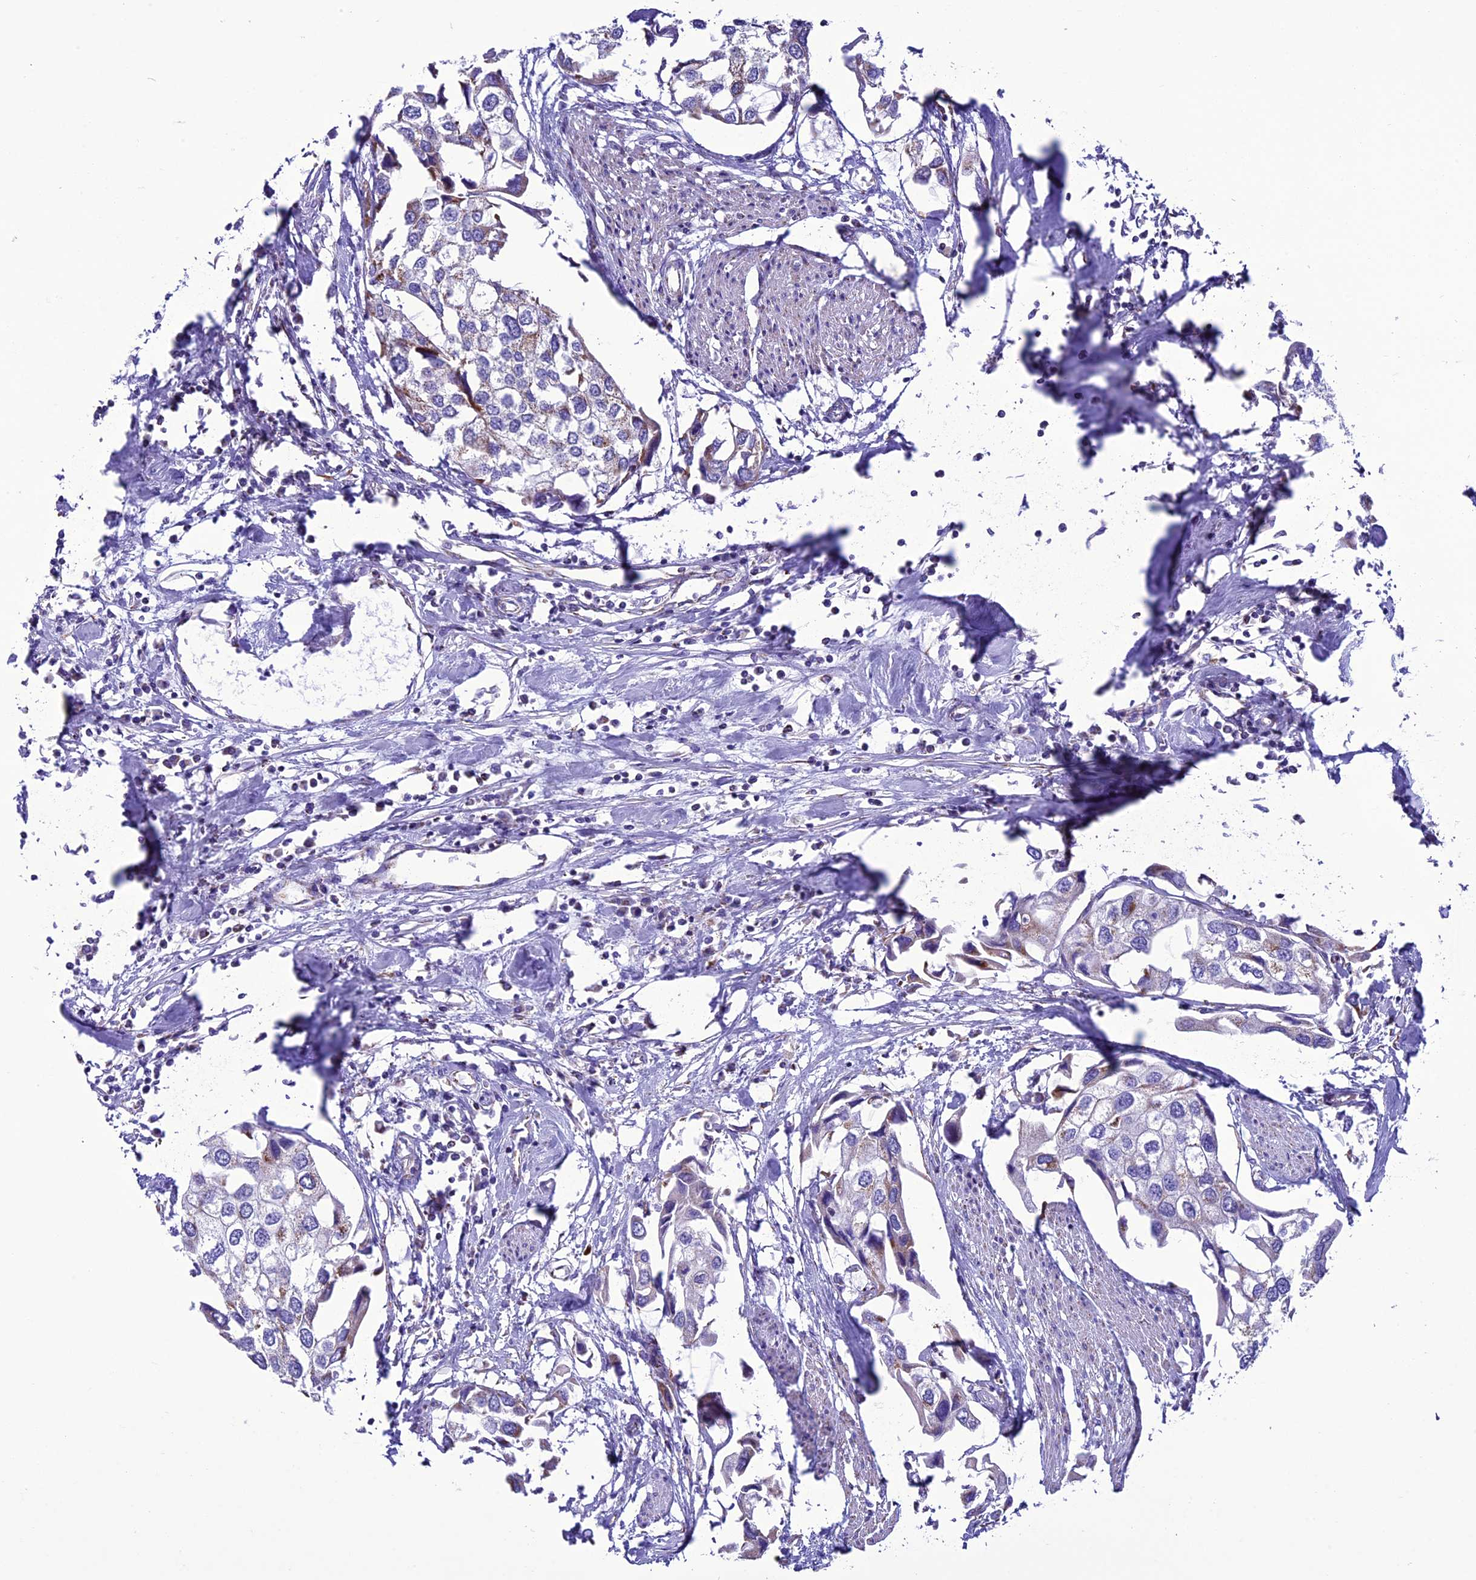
{"staining": {"intensity": "moderate", "quantity": "<25%", "location": "cytoplasmic/membranous"}, "tissue": "urothelial cancer", "cell_type": "Tumor cells", "image_type": "cancer", "snomed": [{"axis": "morphology", "description": "Urothelial carcinoma, High grade"}, {"axis": "topography", "description": "Urinary bladder"}], "caption": "High-magnification brightfield microscopy of urothelial carcinoma (high-grade) stained with DAB (3,3'-diaminobenzidine) (brown) and counterstained with hematoxylin (blue). tumor cells exhibit moderate cytoplasmic/membranous positivity is present in approximately<25% of cells. Nuclei are stained in blue.", "gene": "ICA1L", "patient": {"sex": "male", "age": 64}}